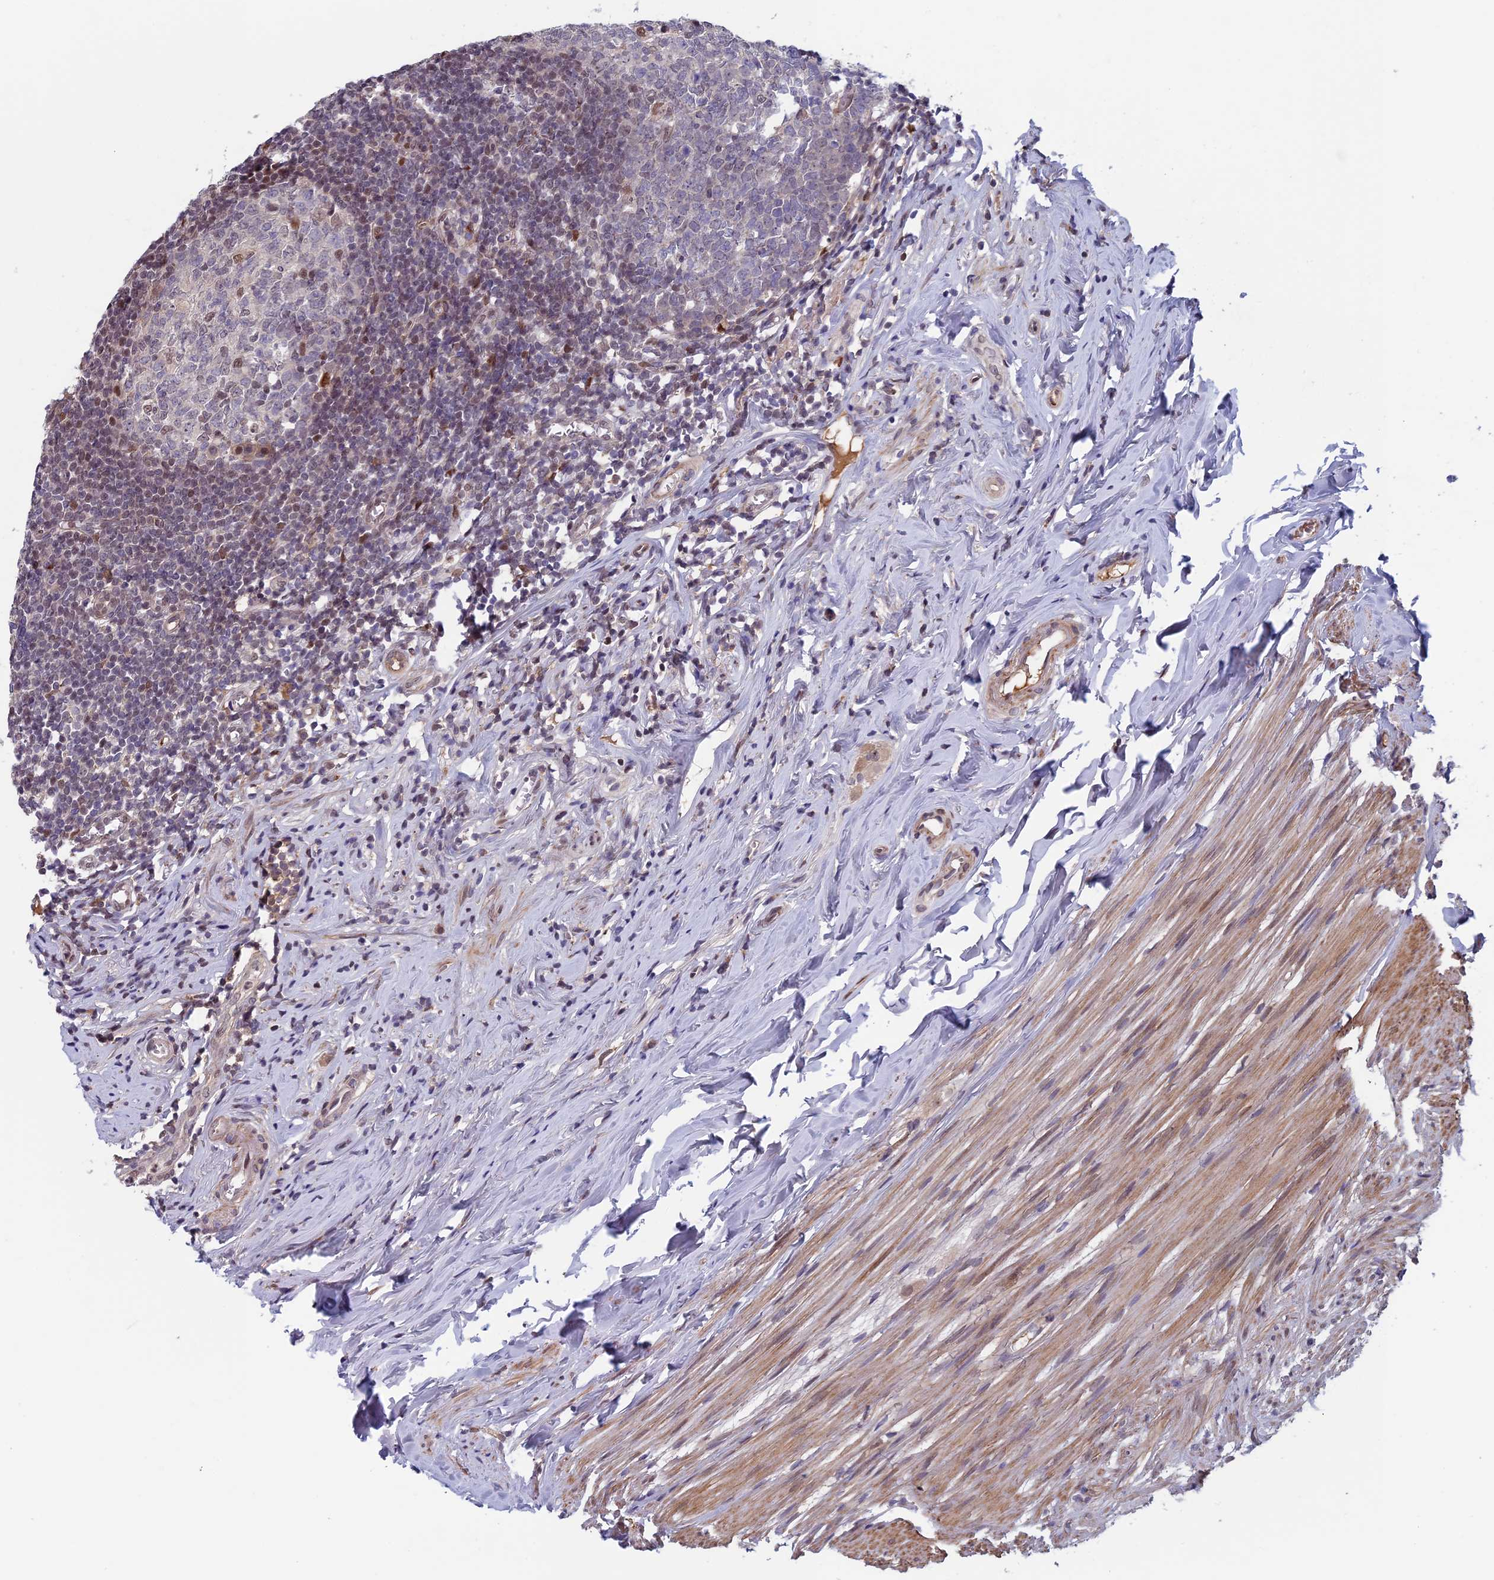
{"staining": {"intensity": "moderate", "quantity": "25%-75%", "location": "cytoplasmic/membranous,nuclear"}, "tissue": "appendix", "cell_type": "Glandular cells", "image_type": "normal", "snomed": [{"axis": "morphology", "description": "Normal tissue, NOS"}, {"axis": "topography", "description": "Appendix"}], "caption": "Immunohistochemical staining of benign appendix reveals medium levels of moderate cytoplasmic/membranous,nuclear staining in about 25%-75% of glandular cells. The protein of interest is shown in brown color, while the nuclei are stained blue.", "gene": "FADS1", "patient": {"sex": "female", "age": 51}}